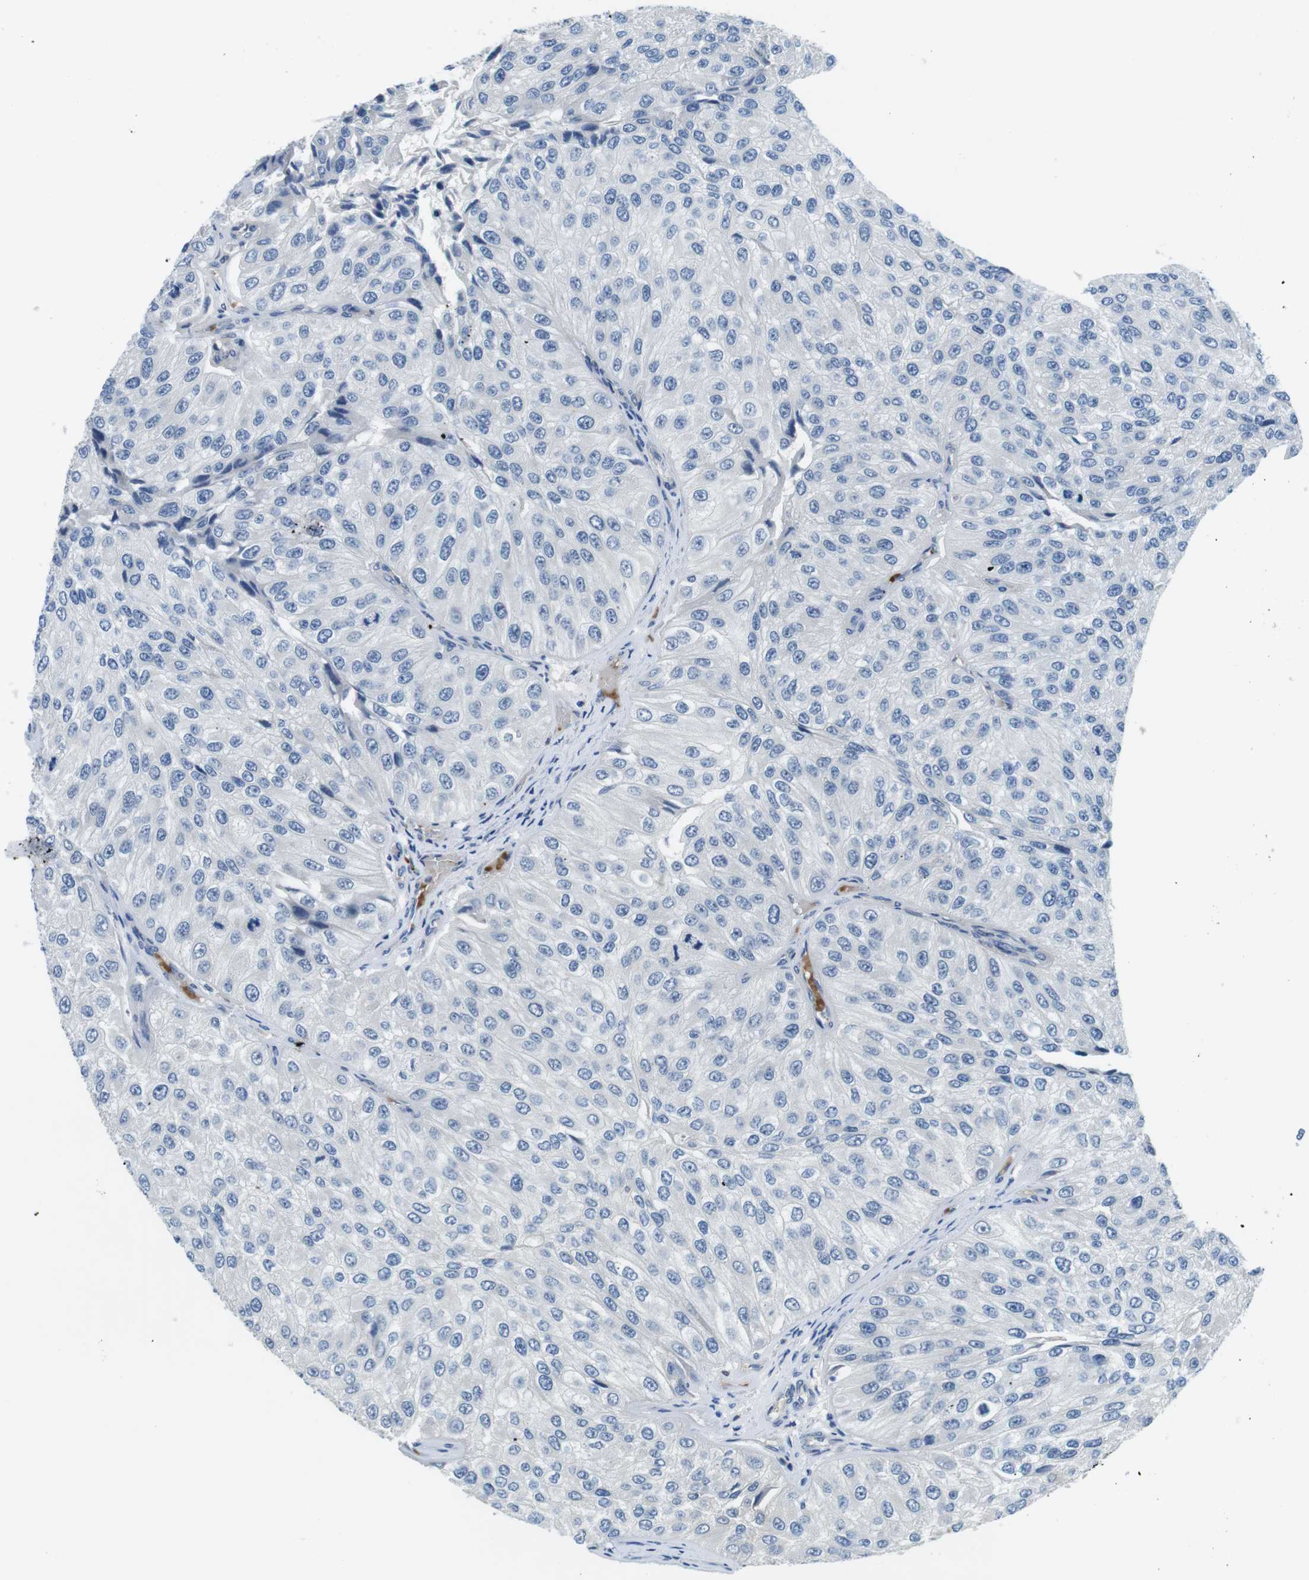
{"staining": {"intensity": "negative", "quantity": "none", "location": "none"}, "tissue": "urothelial cancer", "cell_type": "Tumor cells", "image_type": "cancer", "snomed": [{"axis": "morphology", "description": "Urothelial carcinoma, High grade"}, {"axis": "topography", "description": "Kidney"}, {"axis": "topography", "description": "Urinary bladder"}], "caption": "High power microscopy micrograph of an IHC photomicrograph of urothelial cancer, revealing no significant expression in tumor cells.", "gene": "WSCD1", "patient": {"sex": "male", "age": 77}}